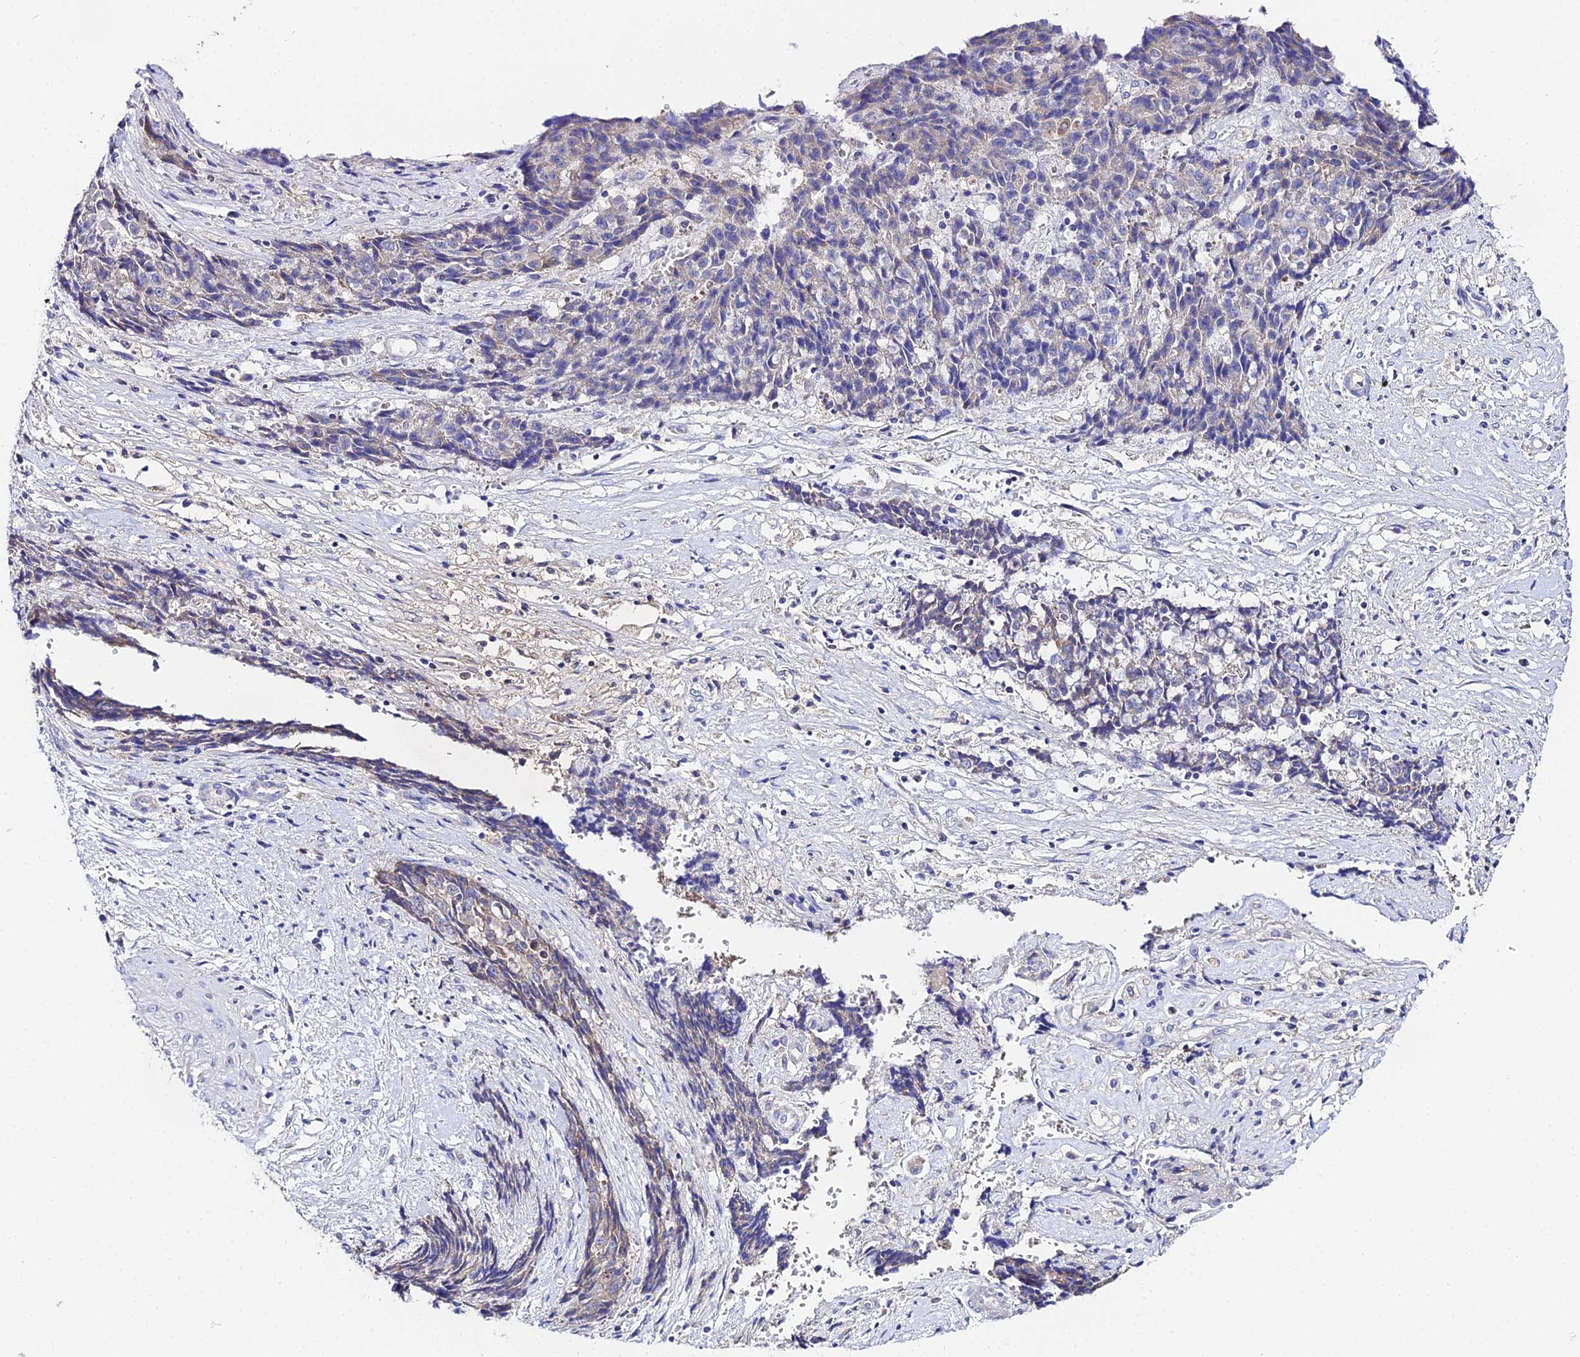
{"staining": {"intensity": "moderate", "quantity": "<25%", "location": "cytoplasmic/membranous"}, "tissue": "ovarian cancer", "cell_type": "Tumor cells", "image_type": "cancer", "snomed": [{"axis": "morphology", "description": "Carcinoma, endometroid"}, {"axis": "topography", "description": "Ovary"}], "caption": "This micrograph reveals immunohistochemistry (IHC) staining of human ovarian cancer (endometroid carcinoma), with low moderate cytoplasmic/membranous positivity in approximately <25% of tumor cells.", "gene": "PPP2R2C", "patient": {"sex": "female", "age": 42}}